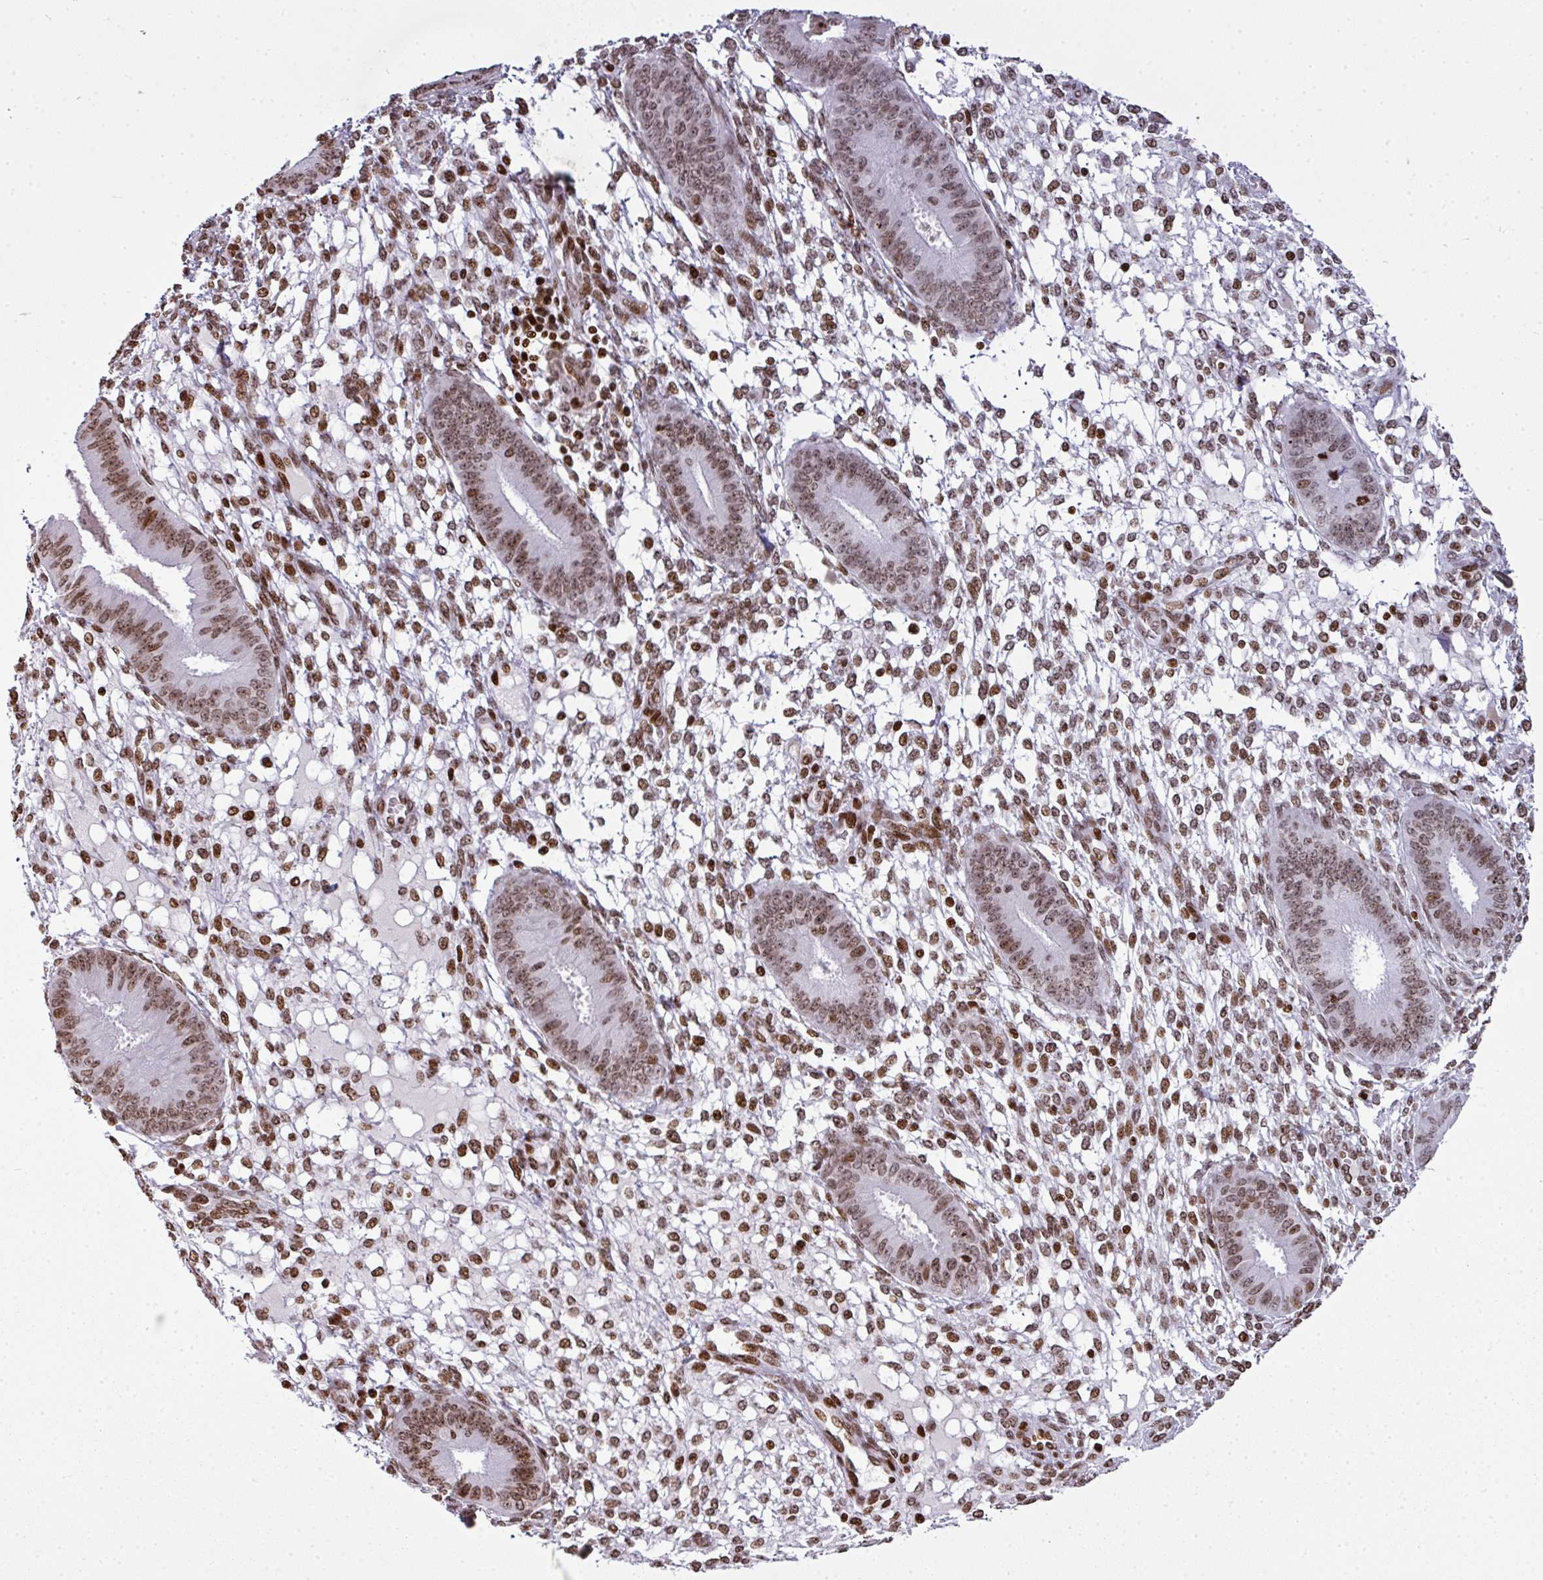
{"staining": {"intensity": "moderate", "quantity": ">75%", "location": "nuclear"}, "tissue": "endometrium", "cell_type": "Cells in endometrial stroma", "image_type": "normal", "snomed": [{"axis": "morphology", "description": "Normal tissue, NOS"}, {"axis": "topography", "description": "Endometrium"}], "caption": "DAB (3,3'-diaminobenzidine) immunohistochemical staining of unremarkable human endometrium displays moderate nuclear protein positivity in about >75% of cells in endometrial stroma.", "gene": "RASL11A", "patient": {"sex": "female", "age": 49}}